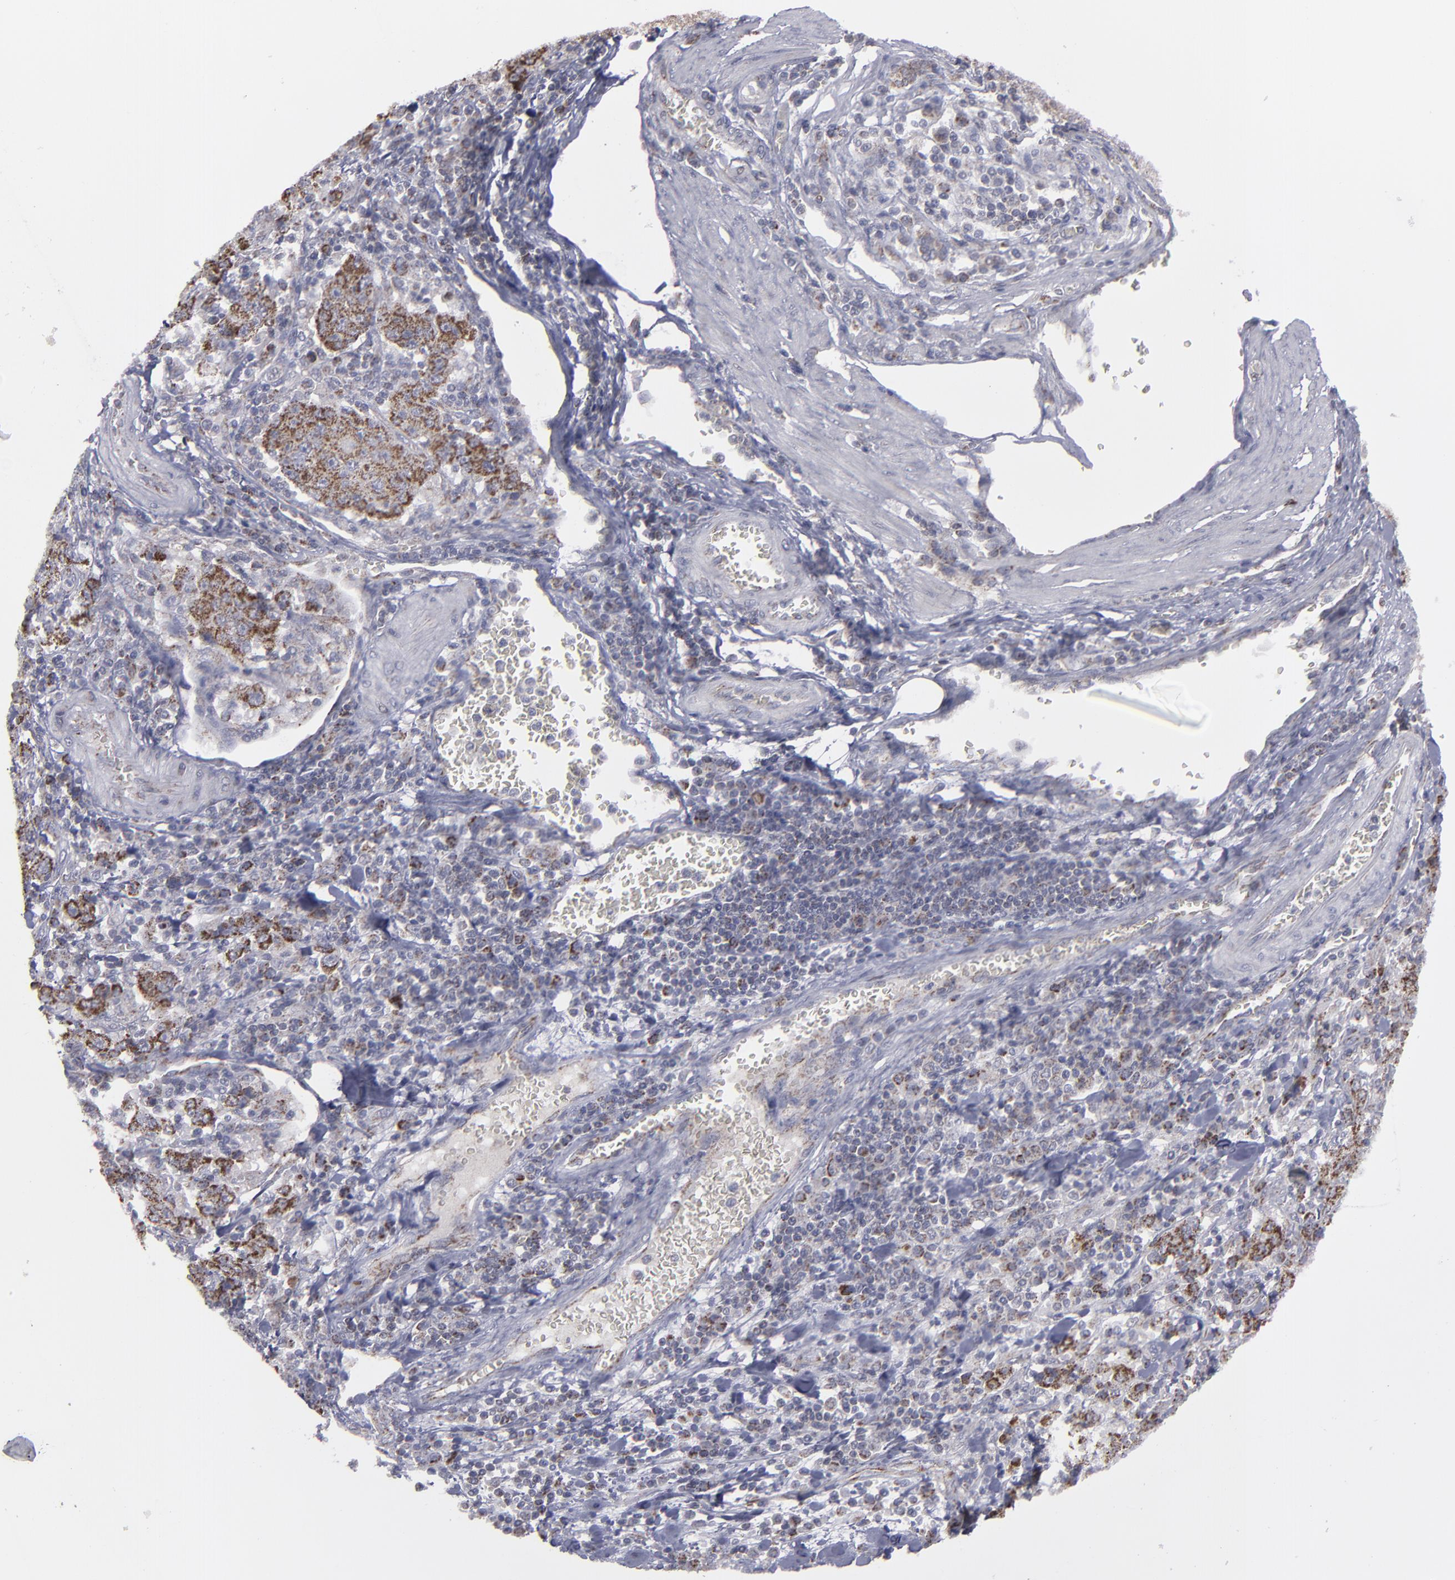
{"staining": {"intensity": "moderate", "quantity": ">75%", "location": "cytoplasmic/membranous"}, "tissue": "stomach cancer", "cell_type": "Tumor cells", "image_type": "cancer", "snomed": [{"axis": "morphology", "description": "Normal tissue, NOS"}, {"axis": "morphology", "description": "Adenocarcinoma, NOS"}, {"axis": "topography", "description": "Stomach, upper"}, {"axis": "topography", "description": "Stomach"}], "caption": "The immunohistochemical stain labels moderate cytoplasmic/membranous expression in tumor cells of stomach adenocarcinoma tissue.", "gene": "MYOM2", "patient": {"sex": "male", "age": 59}}